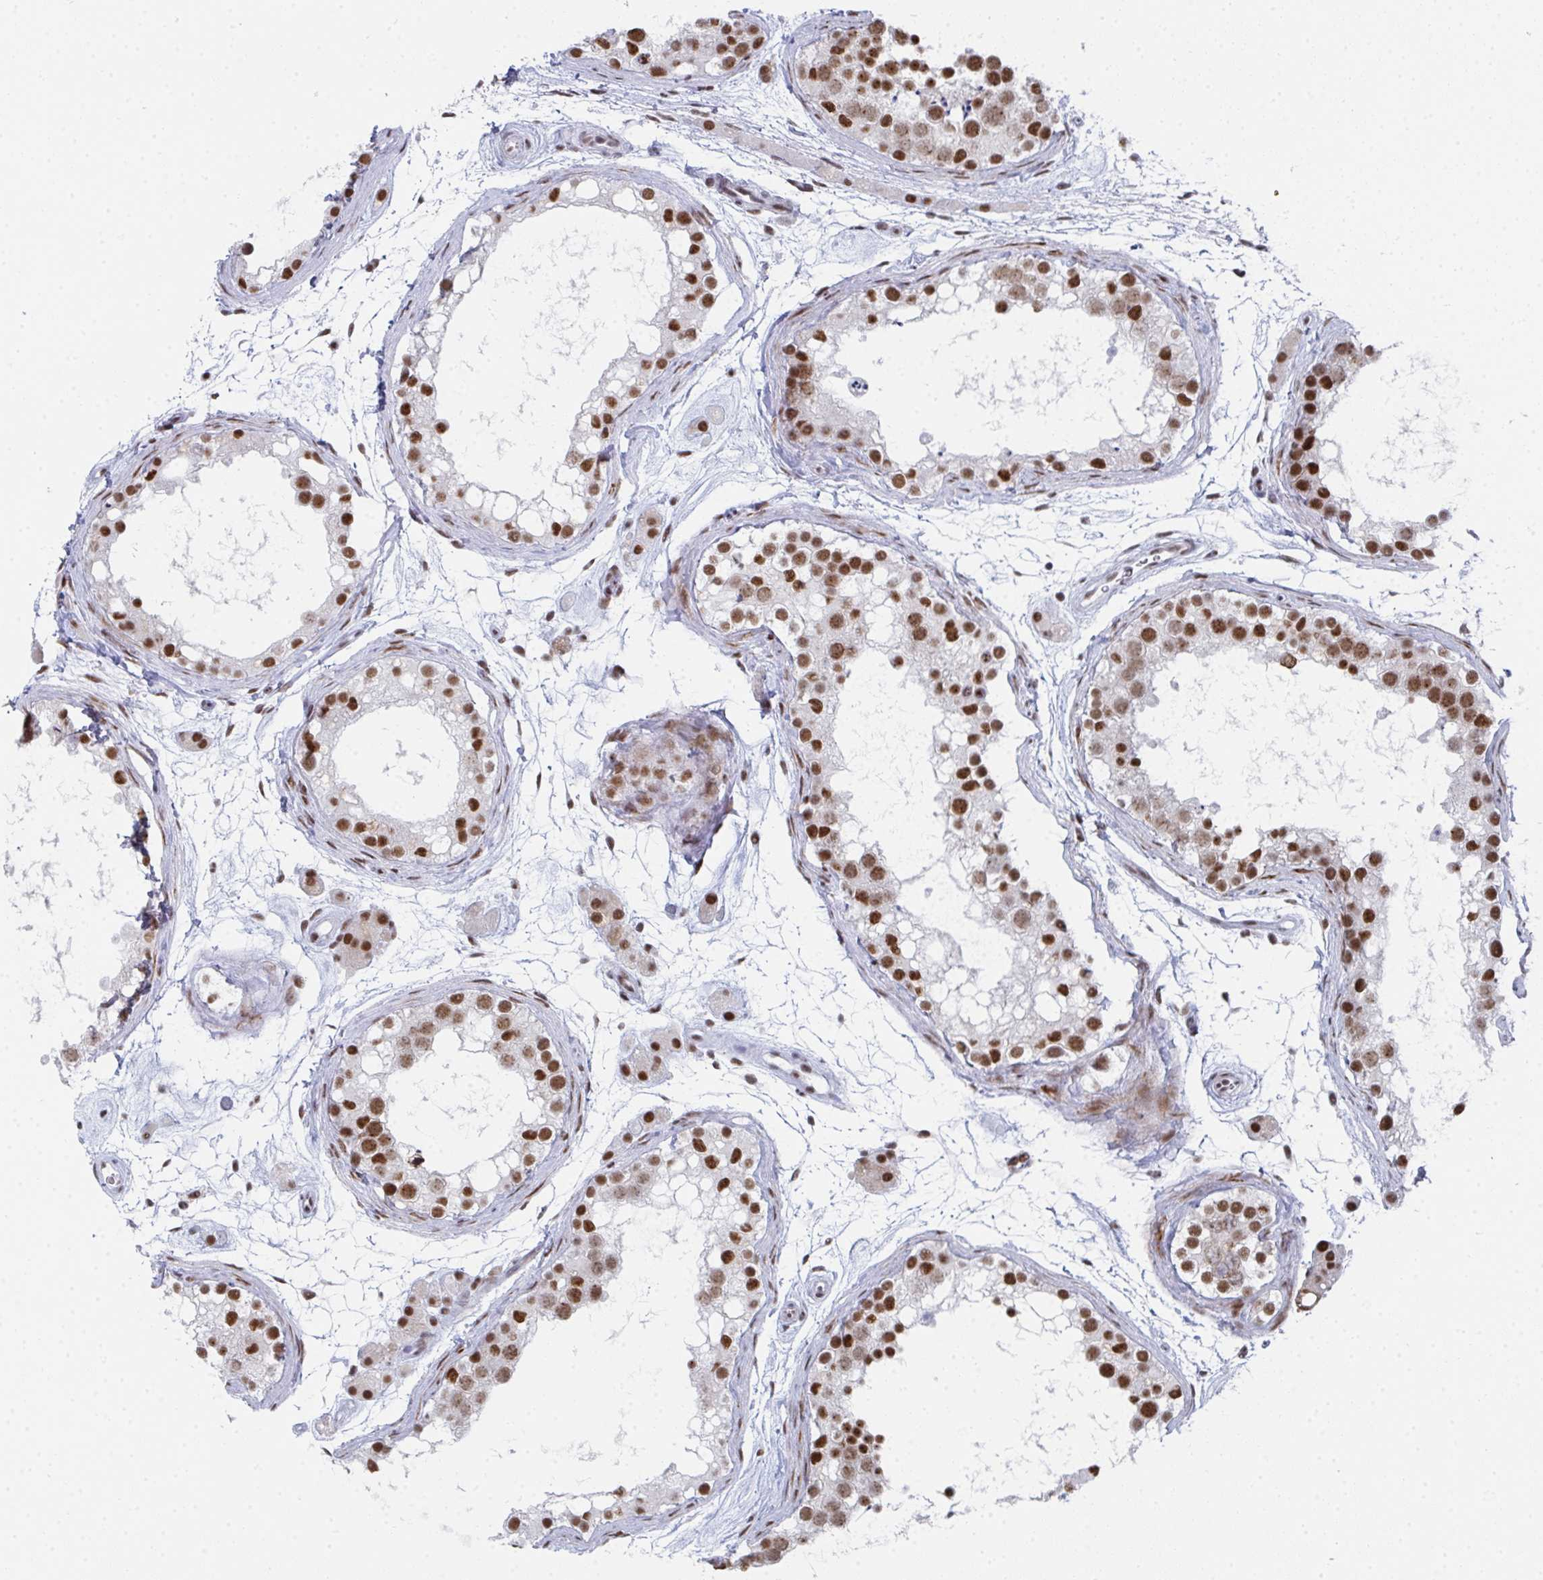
{"staining": {"intensity": "strong", "quantity": ">75%", "location": "nuclear"}, "tissue": "testis", "cell_type": "Cells in seminiferous ducts", "image_type": "normal", "snomed": [{"axis": "morphology", "description": "Normal tissue, NOS"}, {"axis": "topography", "description": "Testis"}], "caption": "IHC staining of unremarkable testis, which displays high levels of strong nuclear staining in about >75% of cells in seminiferous ducts indicating strong nuclear protein positivity. The staining was performed using DAB (3,3'-diaminobenzidine) (brown) for protein detection and nuclei were counterstained in hematoxylin (blue).", "gene": "SNRNP70", "patient": {"sex": "male", "age": 41}}